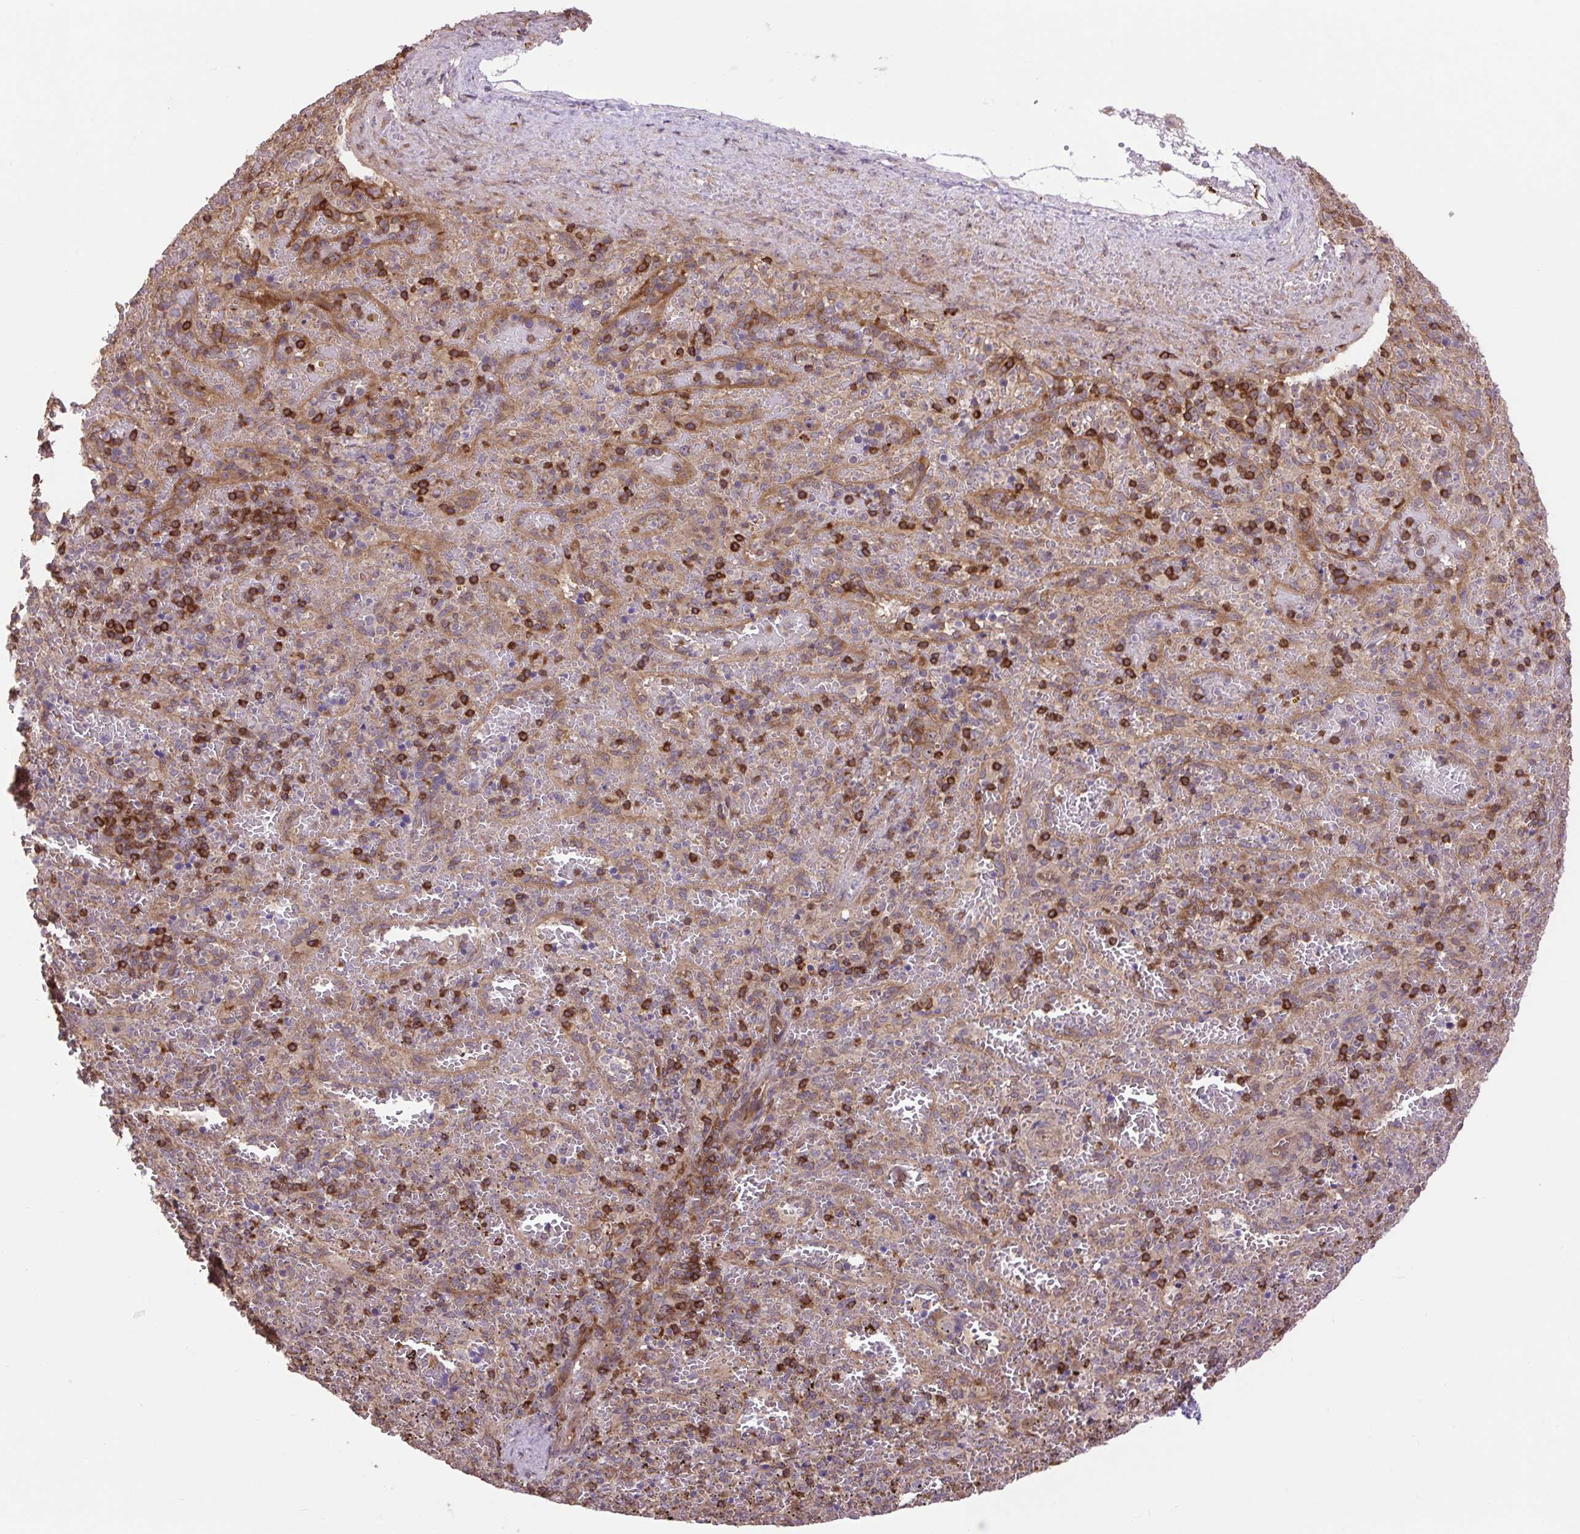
{"staining": {"intensity": "strong", "quantity": "<25%", "location": "cytoplasmic/membranous"}, "tissue": "spleen", "cell_type": "Cells in red pulp", "image_type": "normal", "snomed": [{"axis": "morphology", "description": "Normal tissue, NOS"}, {"axis": "topography", "description": "Spleen"}], "caption": "Cells in red pulp reveal medium levels of strong cytoplasmic/membranous expression in approximately <25% of cells in unremarkable human spleen. The protein of interest is shown in brown color, while the nuclei are stained blue.", "gene": "PLCG1", "patient": {"sex": "female", "age": 50}}